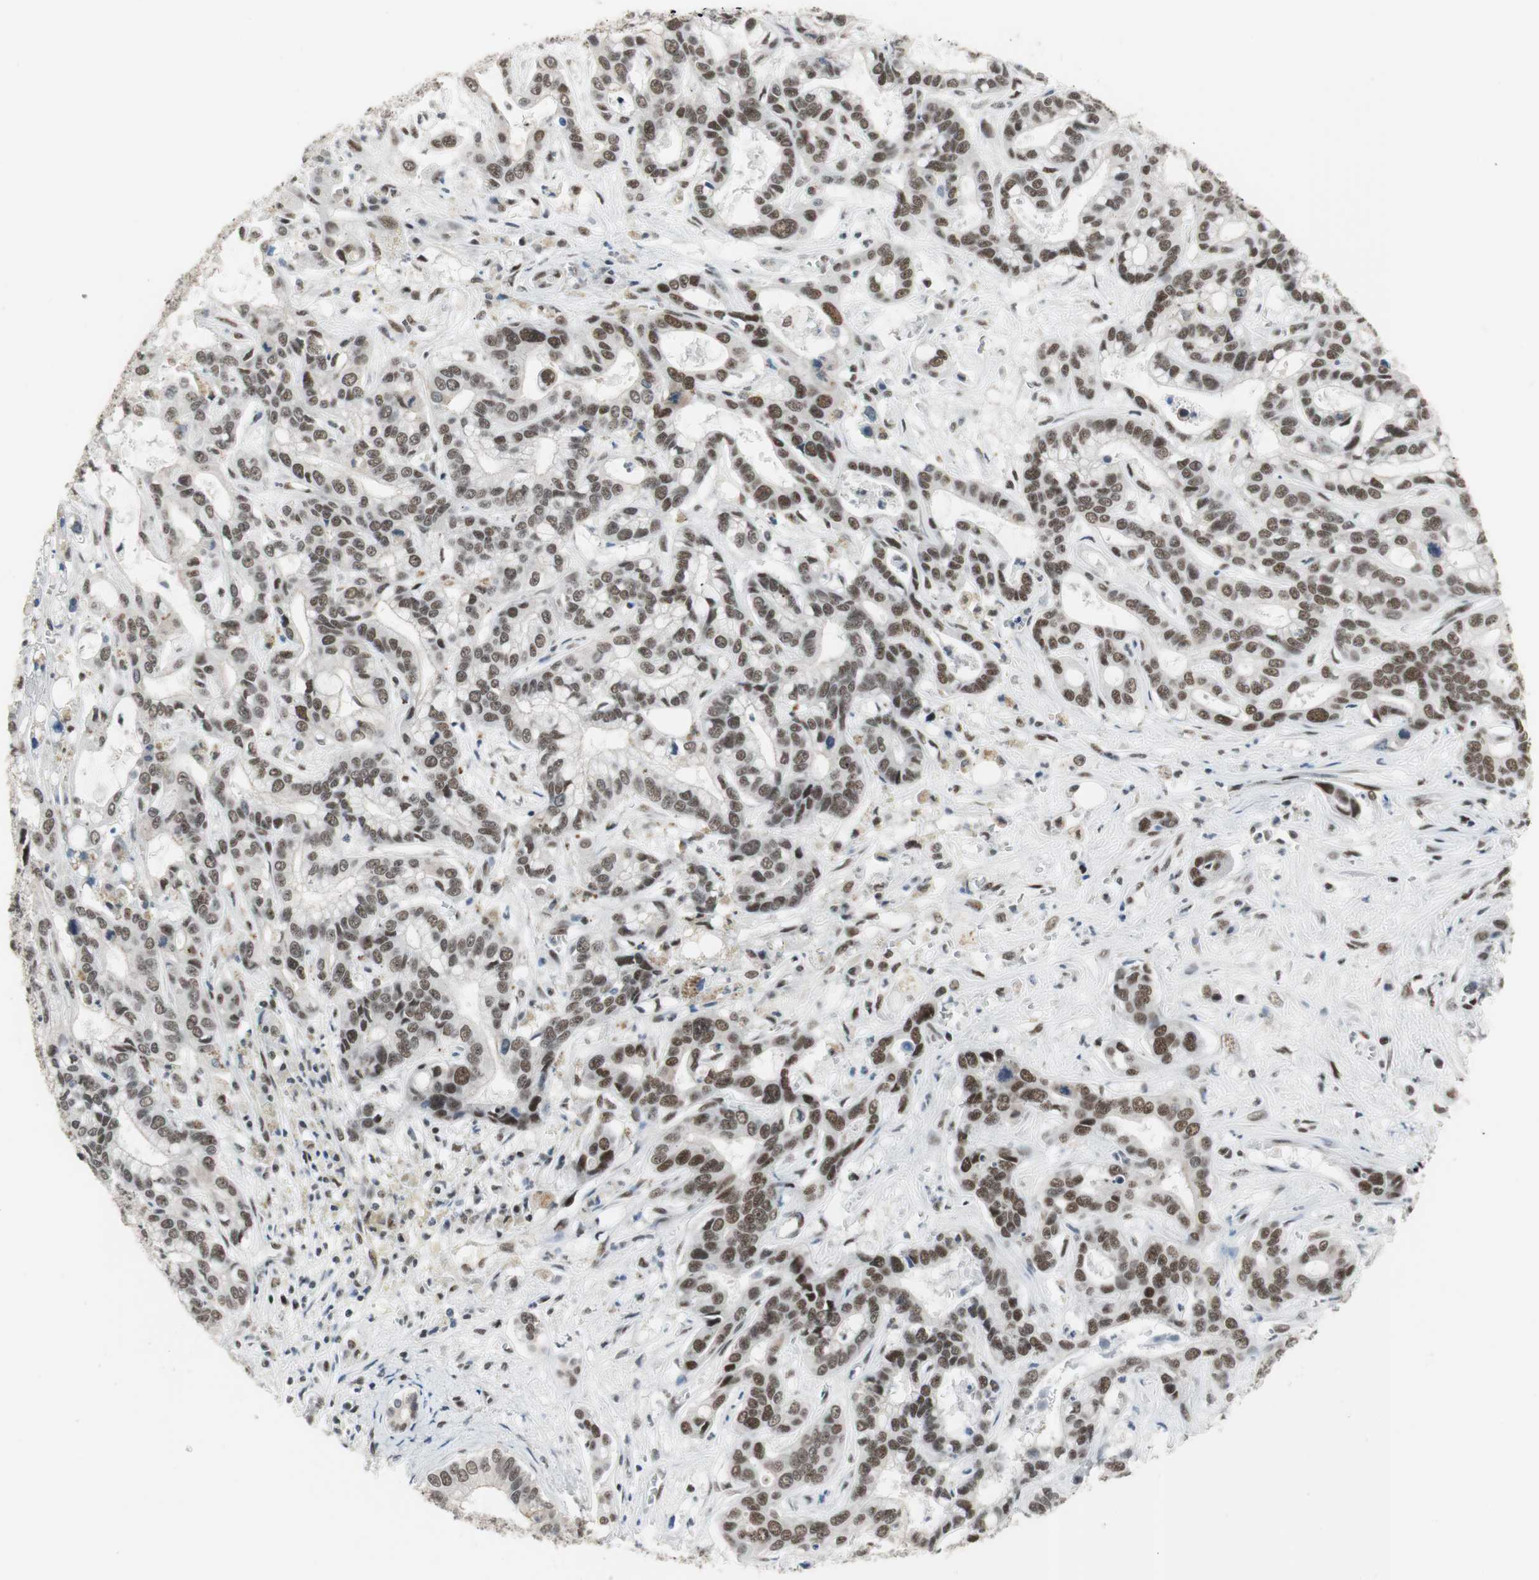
{"staining": {"intensity": "strong", "quantity": ">75%", "location": "nuclear"}, "tissue": "liver cancer", "cell_type": "Tumor cells", "image_type": "cancer", "snomed": [{"axis": "morphology", "description": "Cholangiocarcinoma"}, {"axis": "topography", "description": "Liver"}], "caption": "Human liver cancer (cholangiocarcinoma) stained with a protein marker displays strong staining in tumor cells.", "gene": "RTF1", "patient": {"sex": "female", "age": 65}}